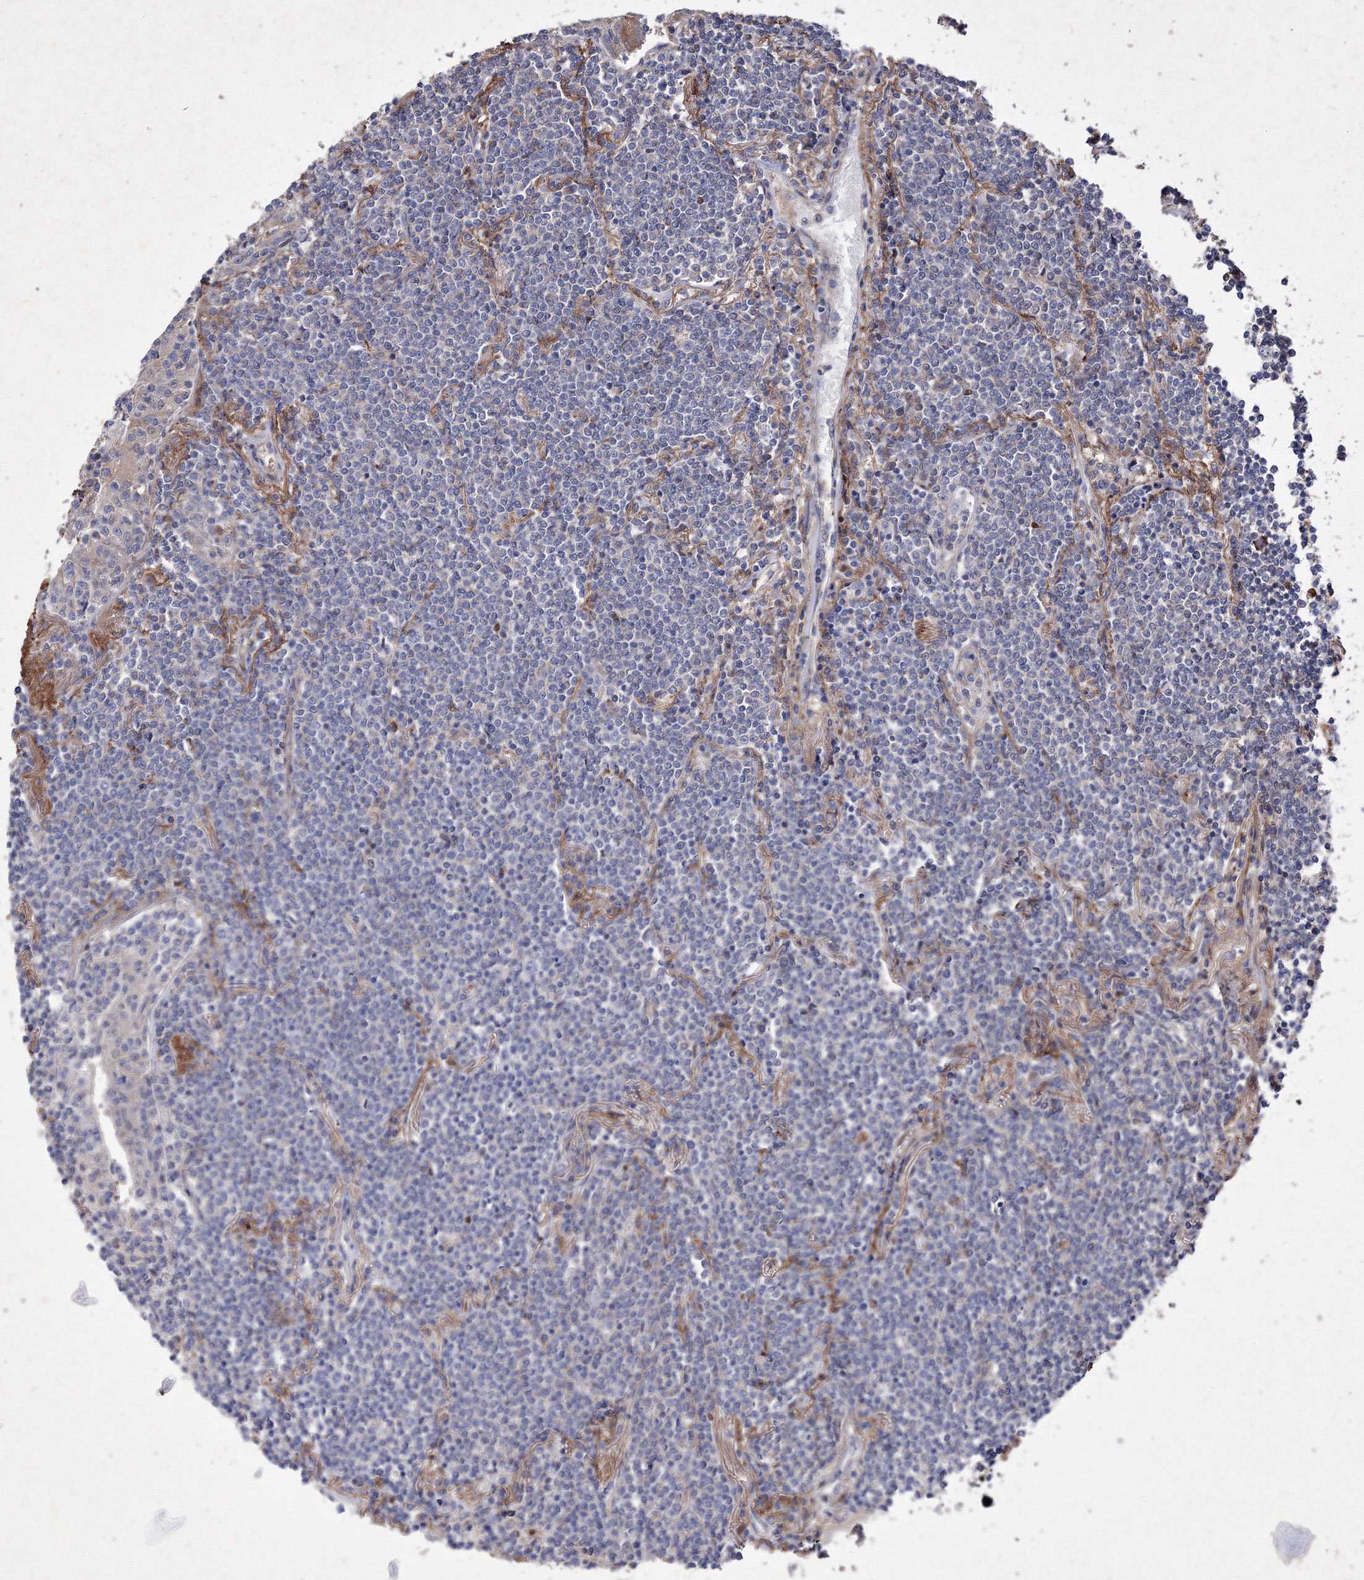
{"staining": {"intensity": "negative", "quantity": "none", "location": "none"}, "tissue": "lymphoma", "cell_type": "Tumor cells", "image_type": "cancer", "snomed": [{"axis": "morphology", "description": "Malignant lymphoma, non-Hodgkin's type, Low grade"}, {"axis": "topography", "description": "Lung"}], "caption": "This is an immunohistochemistry histopathology image of low-grade malignant lymphoma, non-Hodgkin's type. There is no positivity in tumor cells.", "gene": "SNX18", "patient": {"sex": "female", "age": 71}}